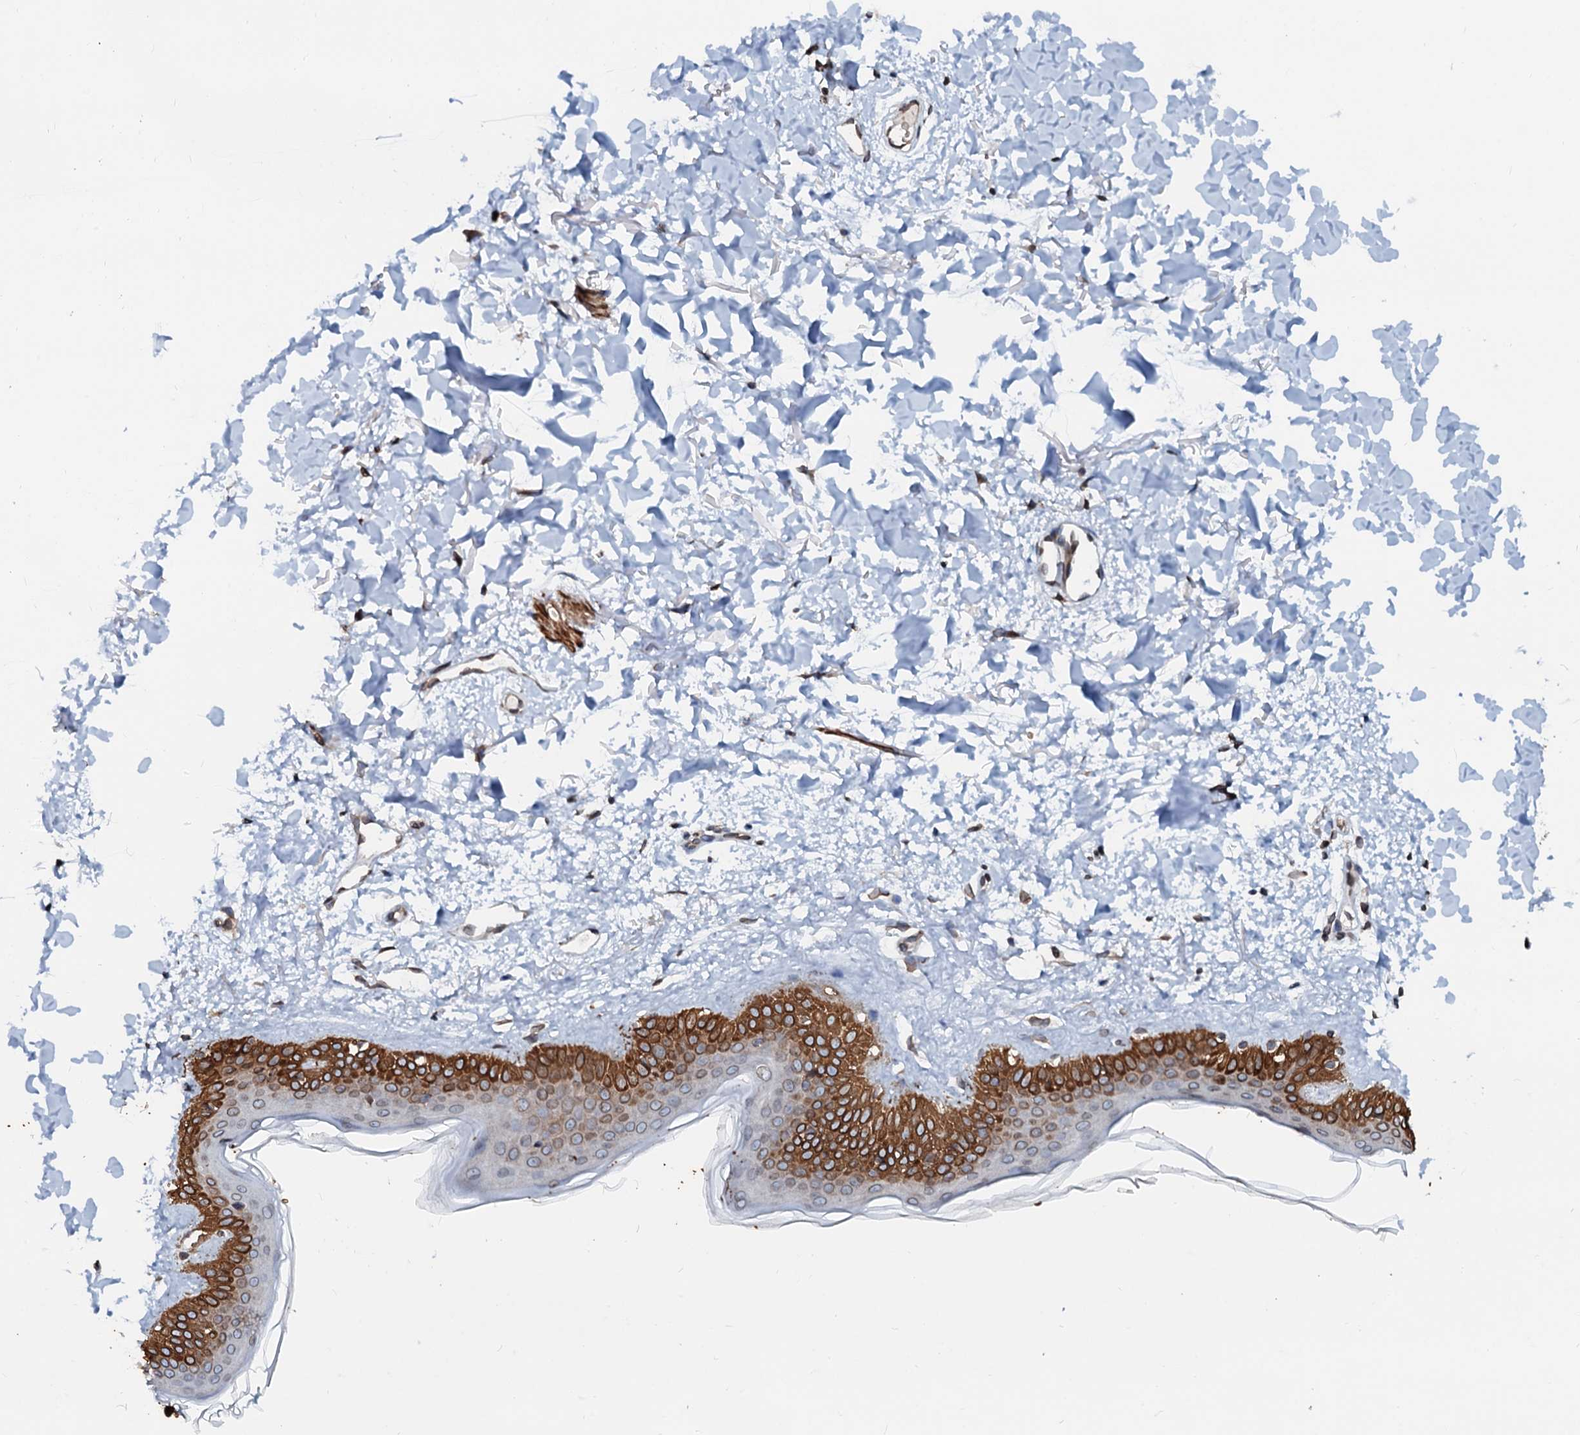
{"staining": {"intensity": "moderate", "quantity": "25%-75%", "location": "cytoplasmic/membranous,nuclear"}, "tissue": "skin", "cell_type": "Fibroblasts", "image_type": "normal", "snomed": [{"axis": "morphology", "description": "Normal tissue, NOS"}, {"axis": "topography", "description": "Skin"}], "caption": "This histopathology image reveals IHC staining of benign skin, with medium moderate cytoplasmic/membranous,nuclear positivity in approximately 25%-75% of fibroblasts.", "gene": "NRP2", "patient": {"sex": "female", "age": 58}}